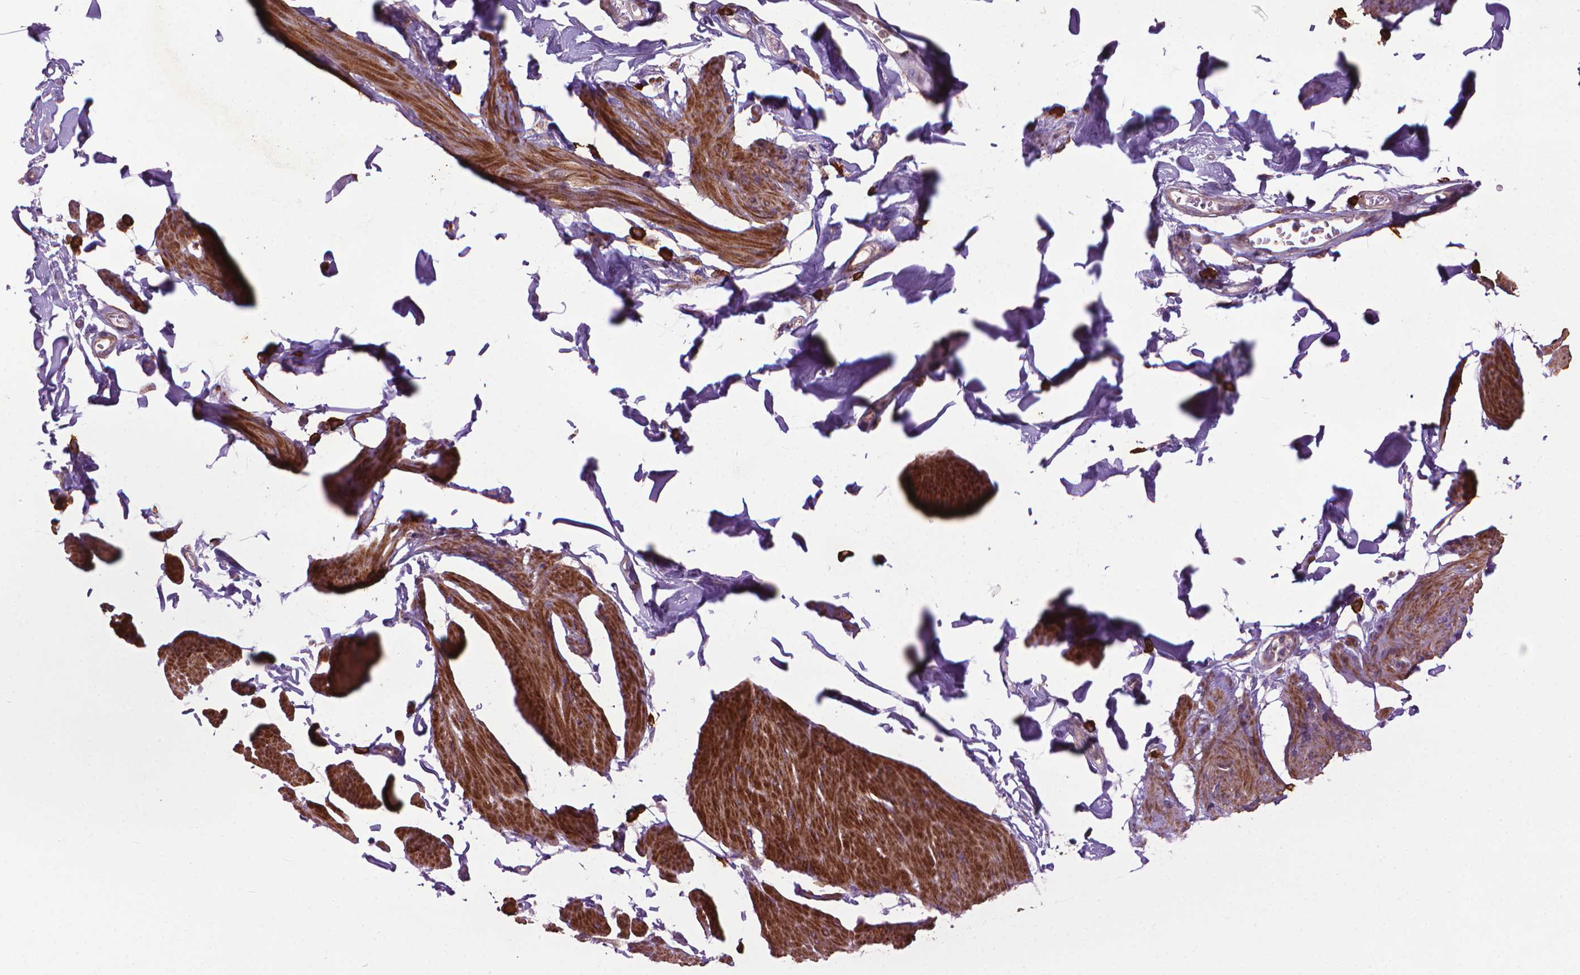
{"staining": {"intensity": "moderate", "quantity": ">75%", "location": "cytoplasmic/membranous"}, "tissue": "smooth muscle", "cell_type": "Smooth muscle cells", "image_type": "normal", "snomed": [{"axis": "morphology", "description": "Normal tissue, NOS"}, {"axis": "topography", "description": "Adipose tissue"}, {"axis": "topography", "description": "Smooth muscle"}, {"axis": "topography", "description": "Peripheral nerve tissue"}], "caption": "The histopathology image exhibits a brown stain indicating the presence of a protein in the cytoplasmic/membranous of smooth muscle cells in smooth muscle. The staining was performed using DAB (3,3'-diaminobenzidine) to visualize the protein expression in brown, while the nuclei were stained in blue with hematoxylin (Magnification: 20x).", "gene": "MYH14", "patient": {"sex": "male", "age": 83}}